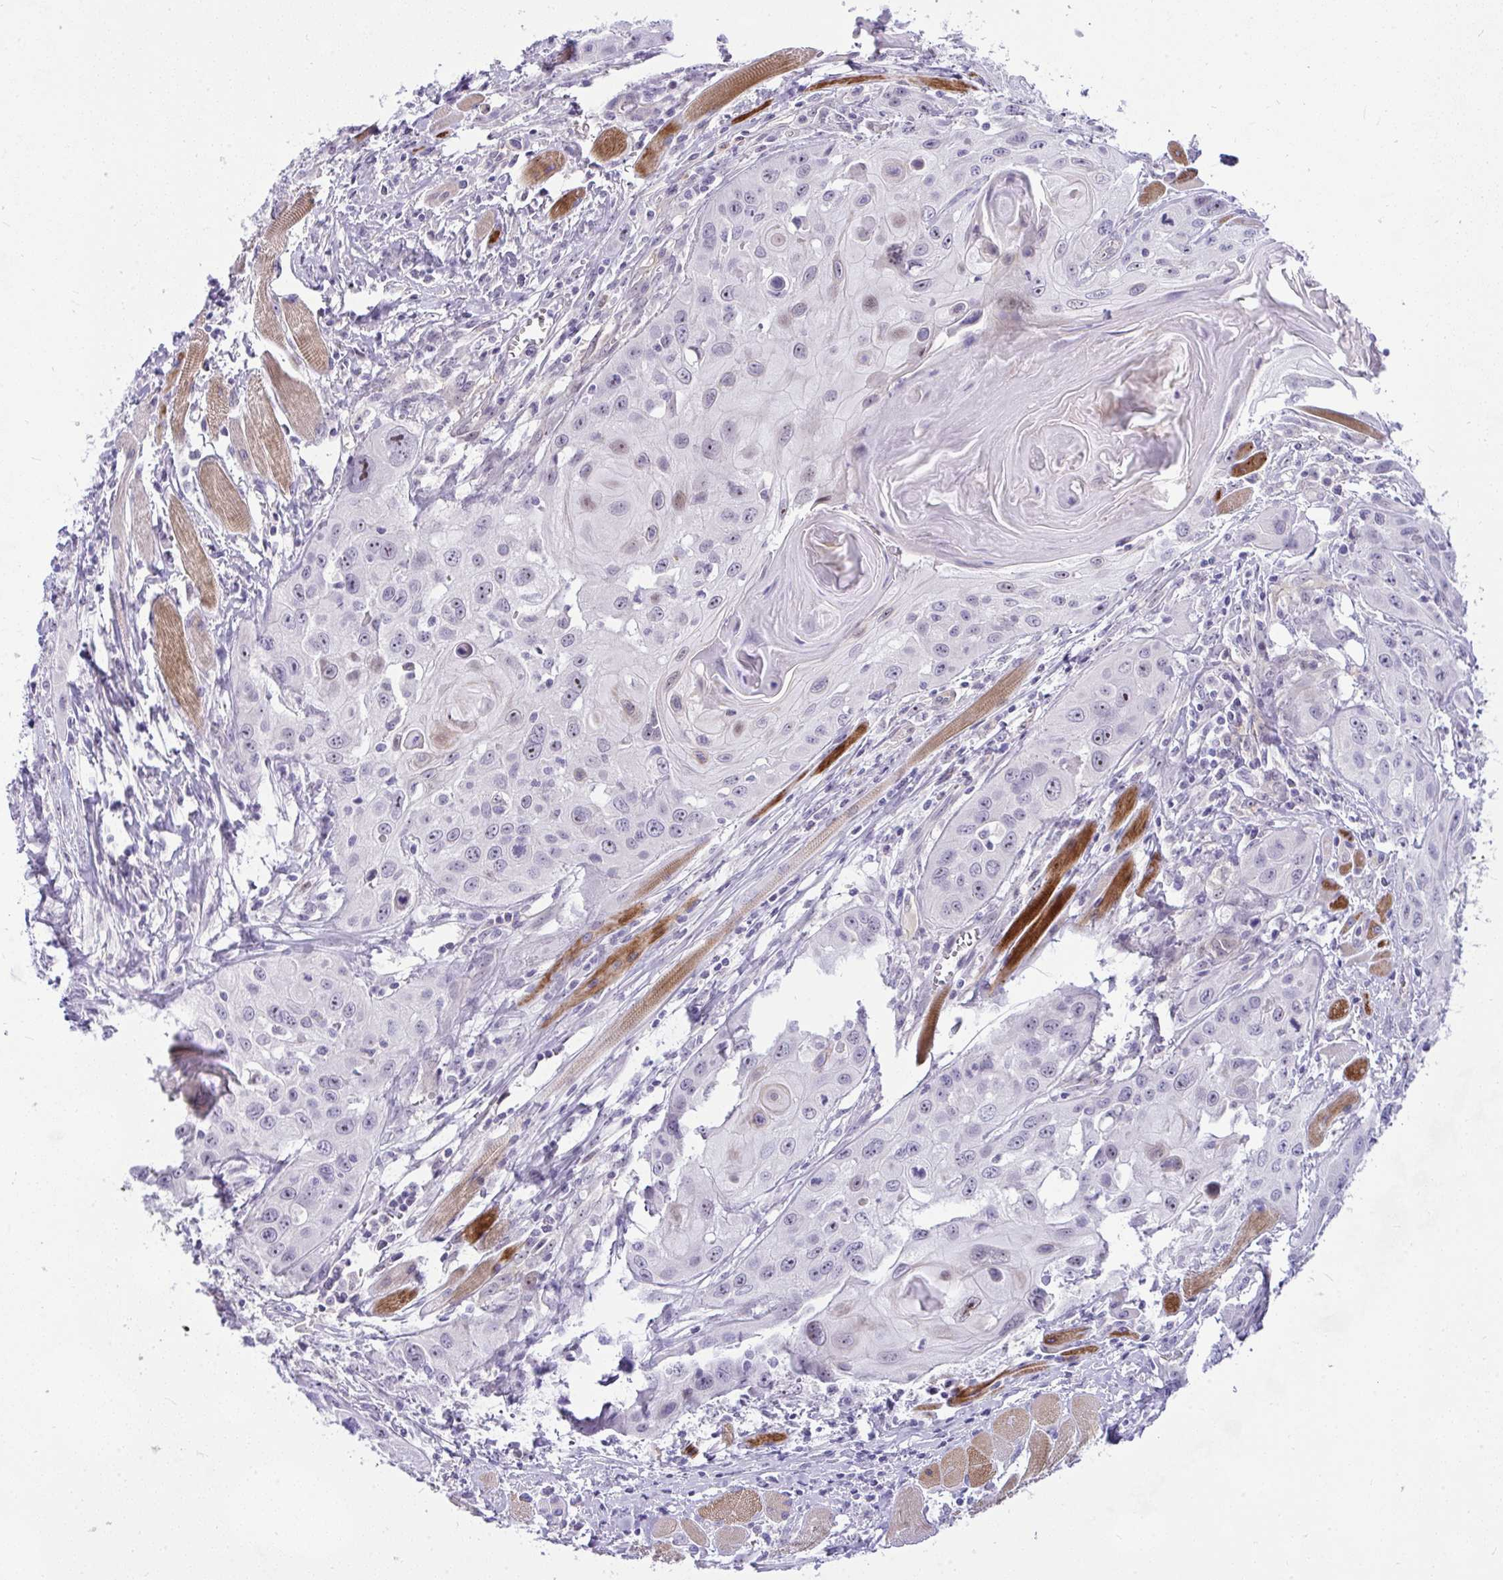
{"staining": {"intensity": "weak", "quantity": "<25%", "location": "nuclear"}, "tissue": "head and neck cancer", "cell_type": "Tumor cells", "image_type": "cancer", "snomed": [{"axis": "morphology", "description": "Squamous cell carcinoma, NOS"}, {"axis": "topography", "description": "Oral tissue"}, {"axis": "topography", "description": "Head-Neck"}], "caption": "A high-resolution photomicrograph shows immunohistochemistry staining of head and neck cancer, which exhibits no significant positivity in tumor cells.", "gene": "NFXL1", "patient": {"sex": "male", "age": 58}}